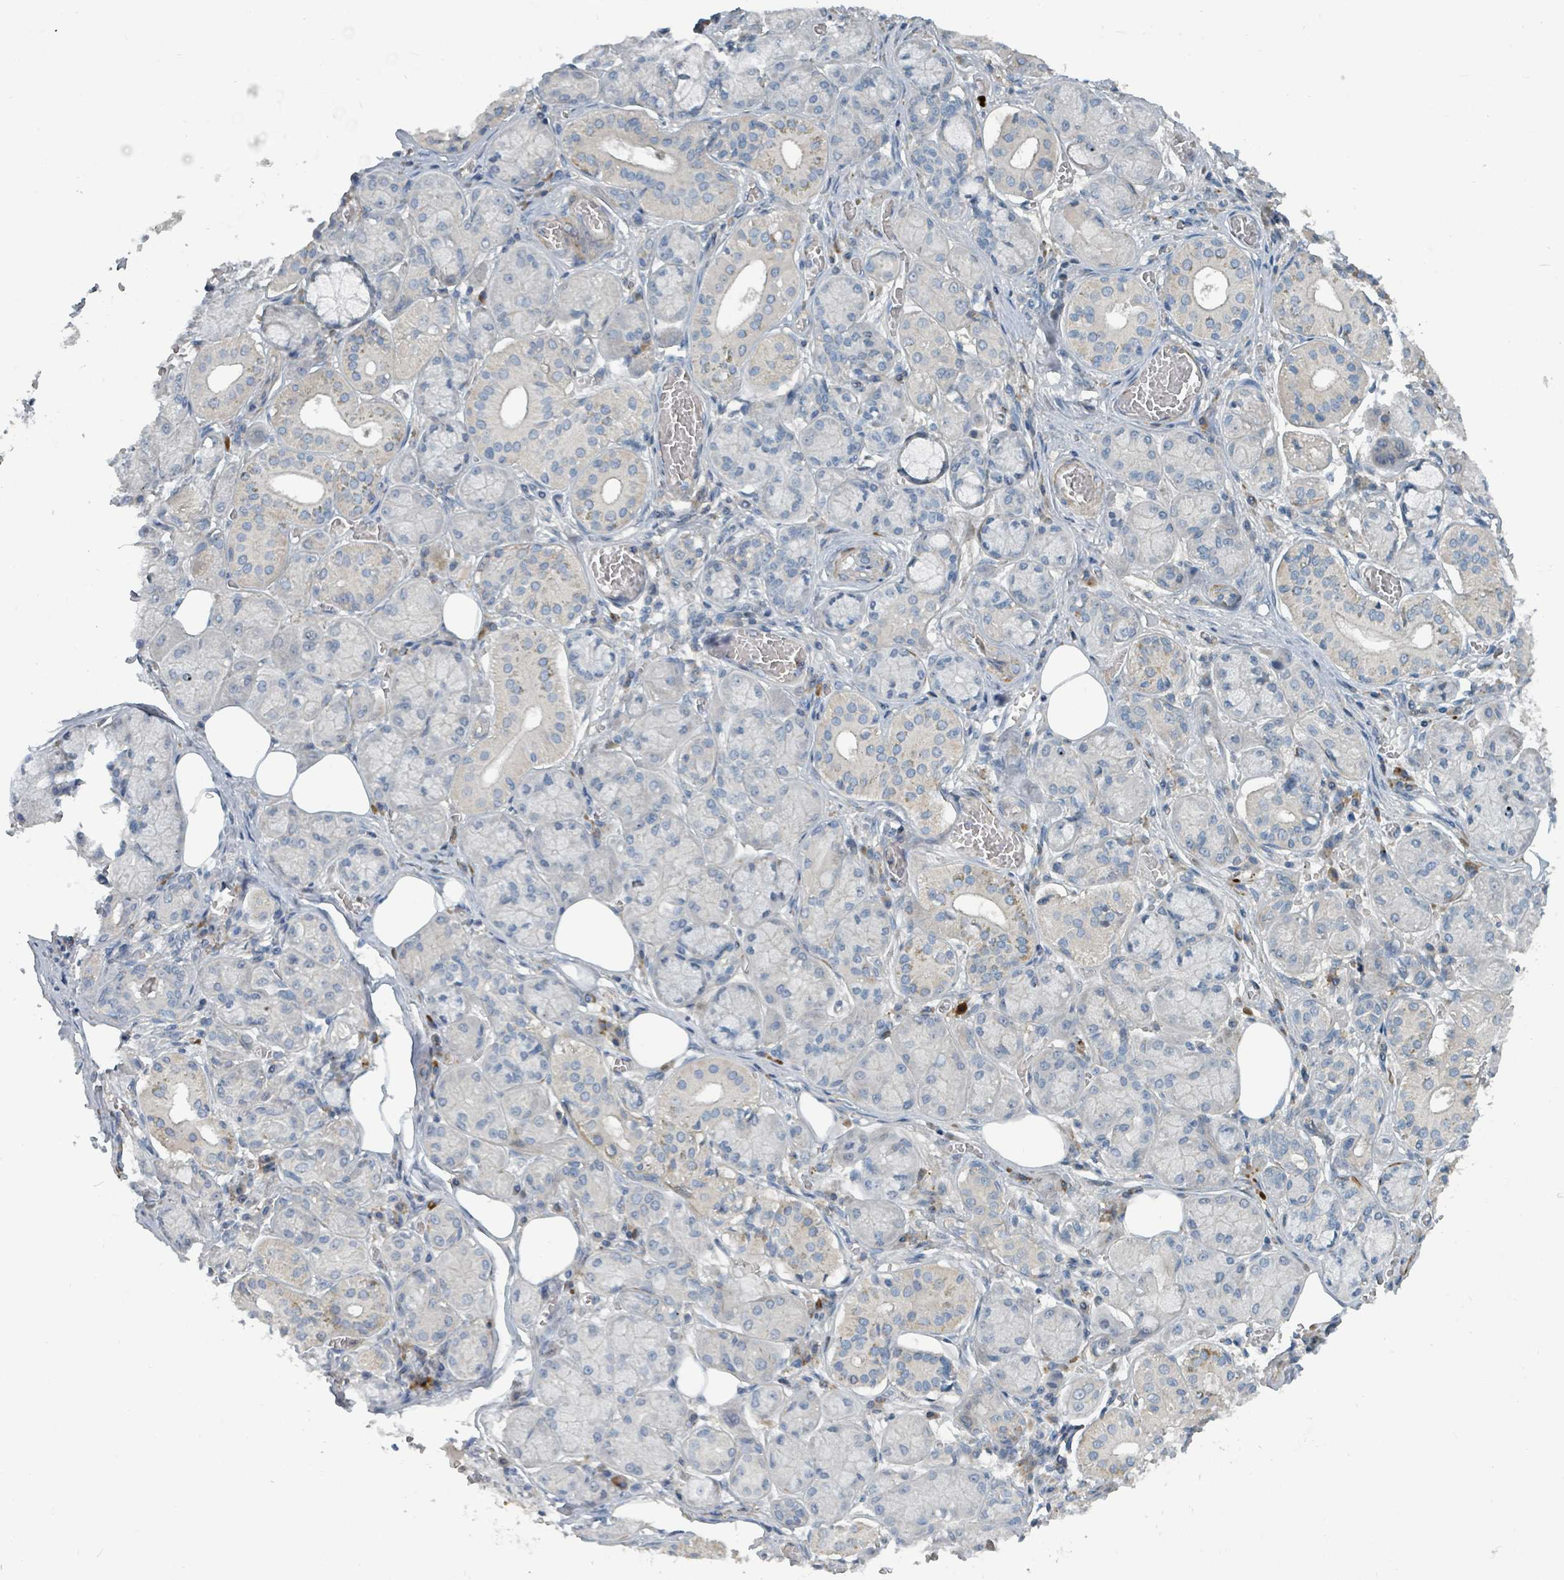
{"staining": {"intensity": "weak", "quantity": "<25%", "location": "cytoplasmic/membranous"}, "tissue": "salivary gland", "cell_type": "Glandular cells", "image_type": "normal", "snomed": [{"axis": "morphology", "description": "Normal tissue, NOS"}, {"axis": "topography", "description": "Salivary gland"}], "caption": "DAB (3,3'-diaminobenzidine) immunohistochemical staining of unremarkable salivary gland reveals no significant staining in glandular cells. (Immunohistochemistry (ihc), brightfield microscopy, high magnification).", "gene": "SLC44A5", "patient": {"sex": "male", "age": 74}}